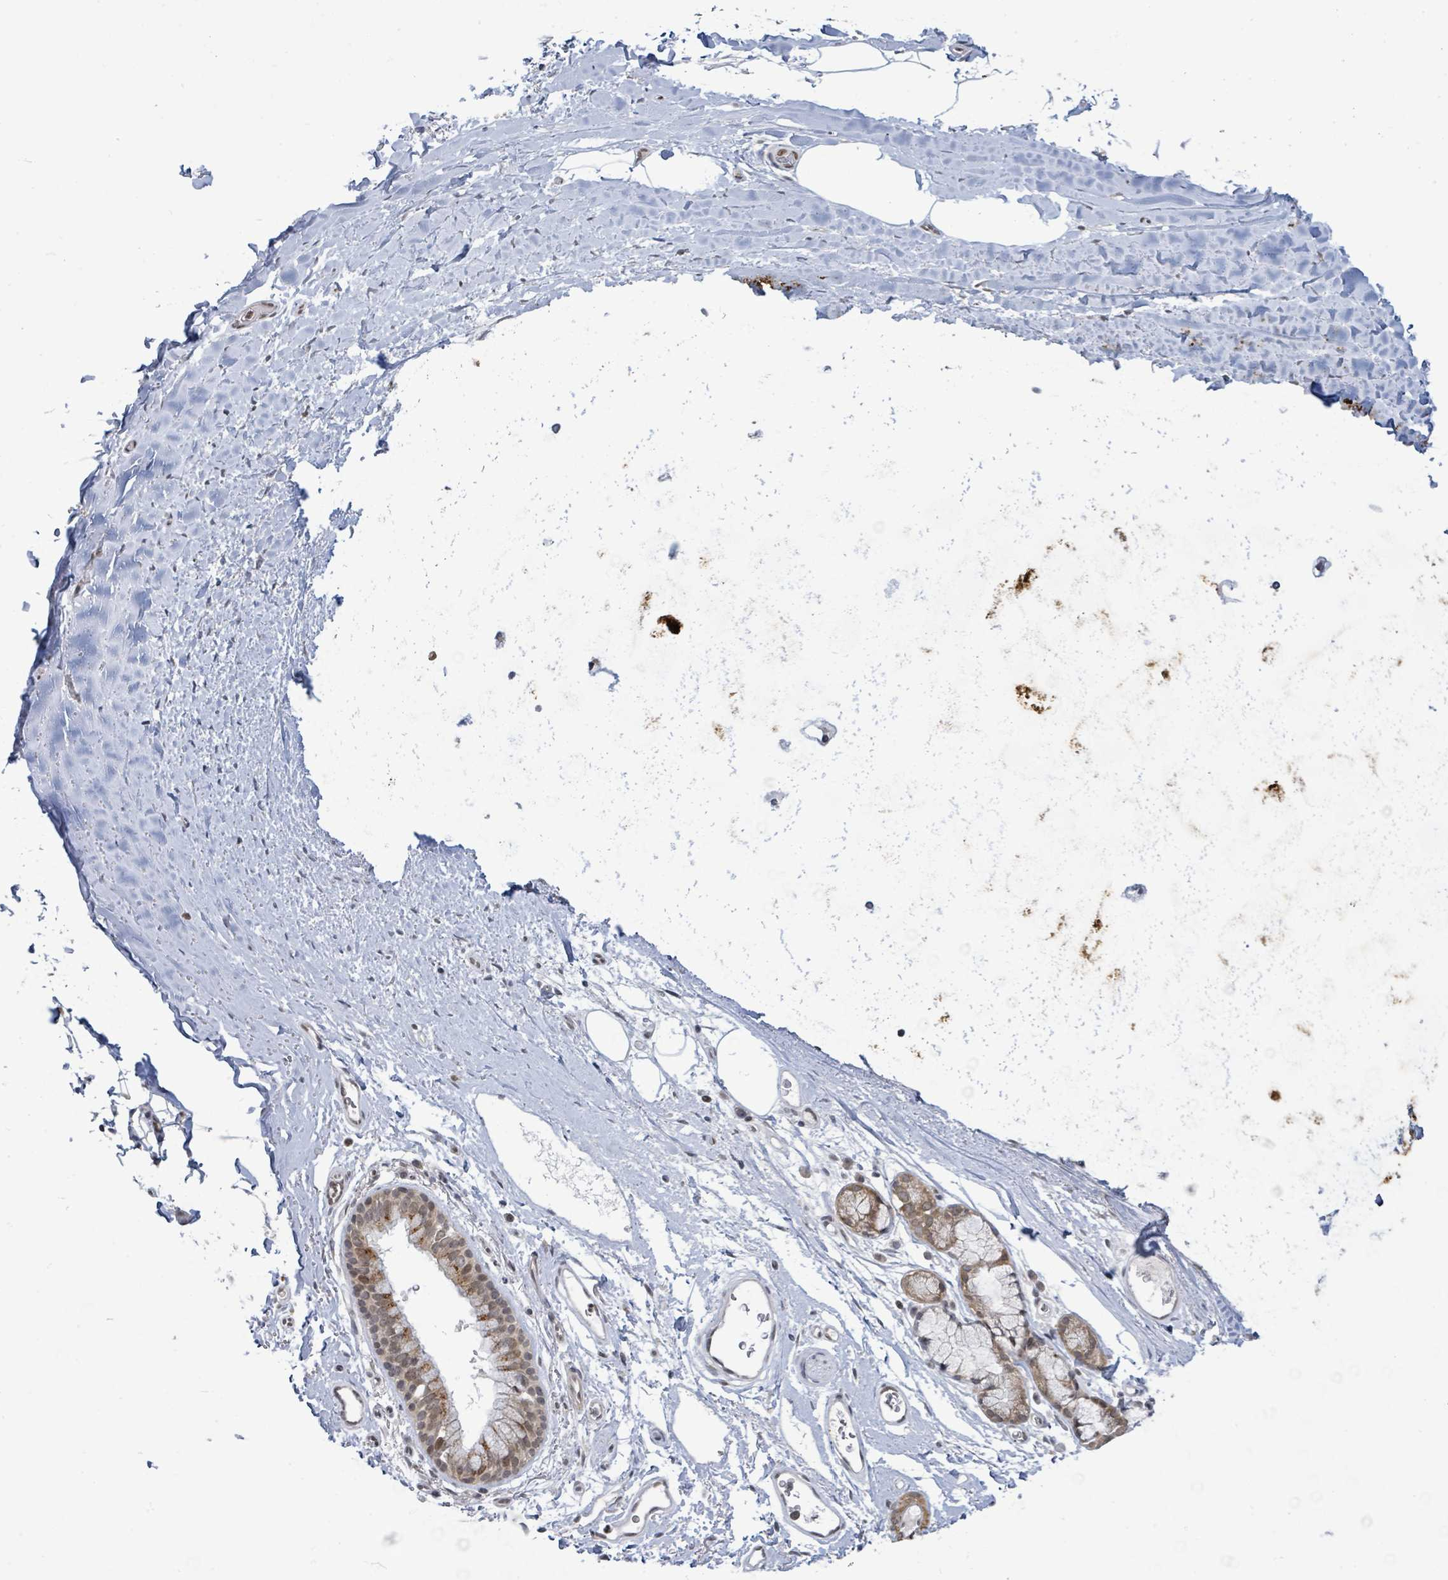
{"staining": {"intensity": "negative", "quantity": "none", "location": "none"}, "tissue": "adipose tissue", "cell_type": "Adipocytes", "image_type": "normal", "snomed": [{"axis": "morphology", "description": "Normal tissue, NOS"}, {"axis": "topography", "description": "Cartilage tissue"}, {"axis": "topography", "description": "Bronchus"}], "caption": "This is an IHC image of benign human adipose tissue. There is no staining in adipocytes.", "gene": "SBF2", "patient": {"sex": "female", "age": 72}}